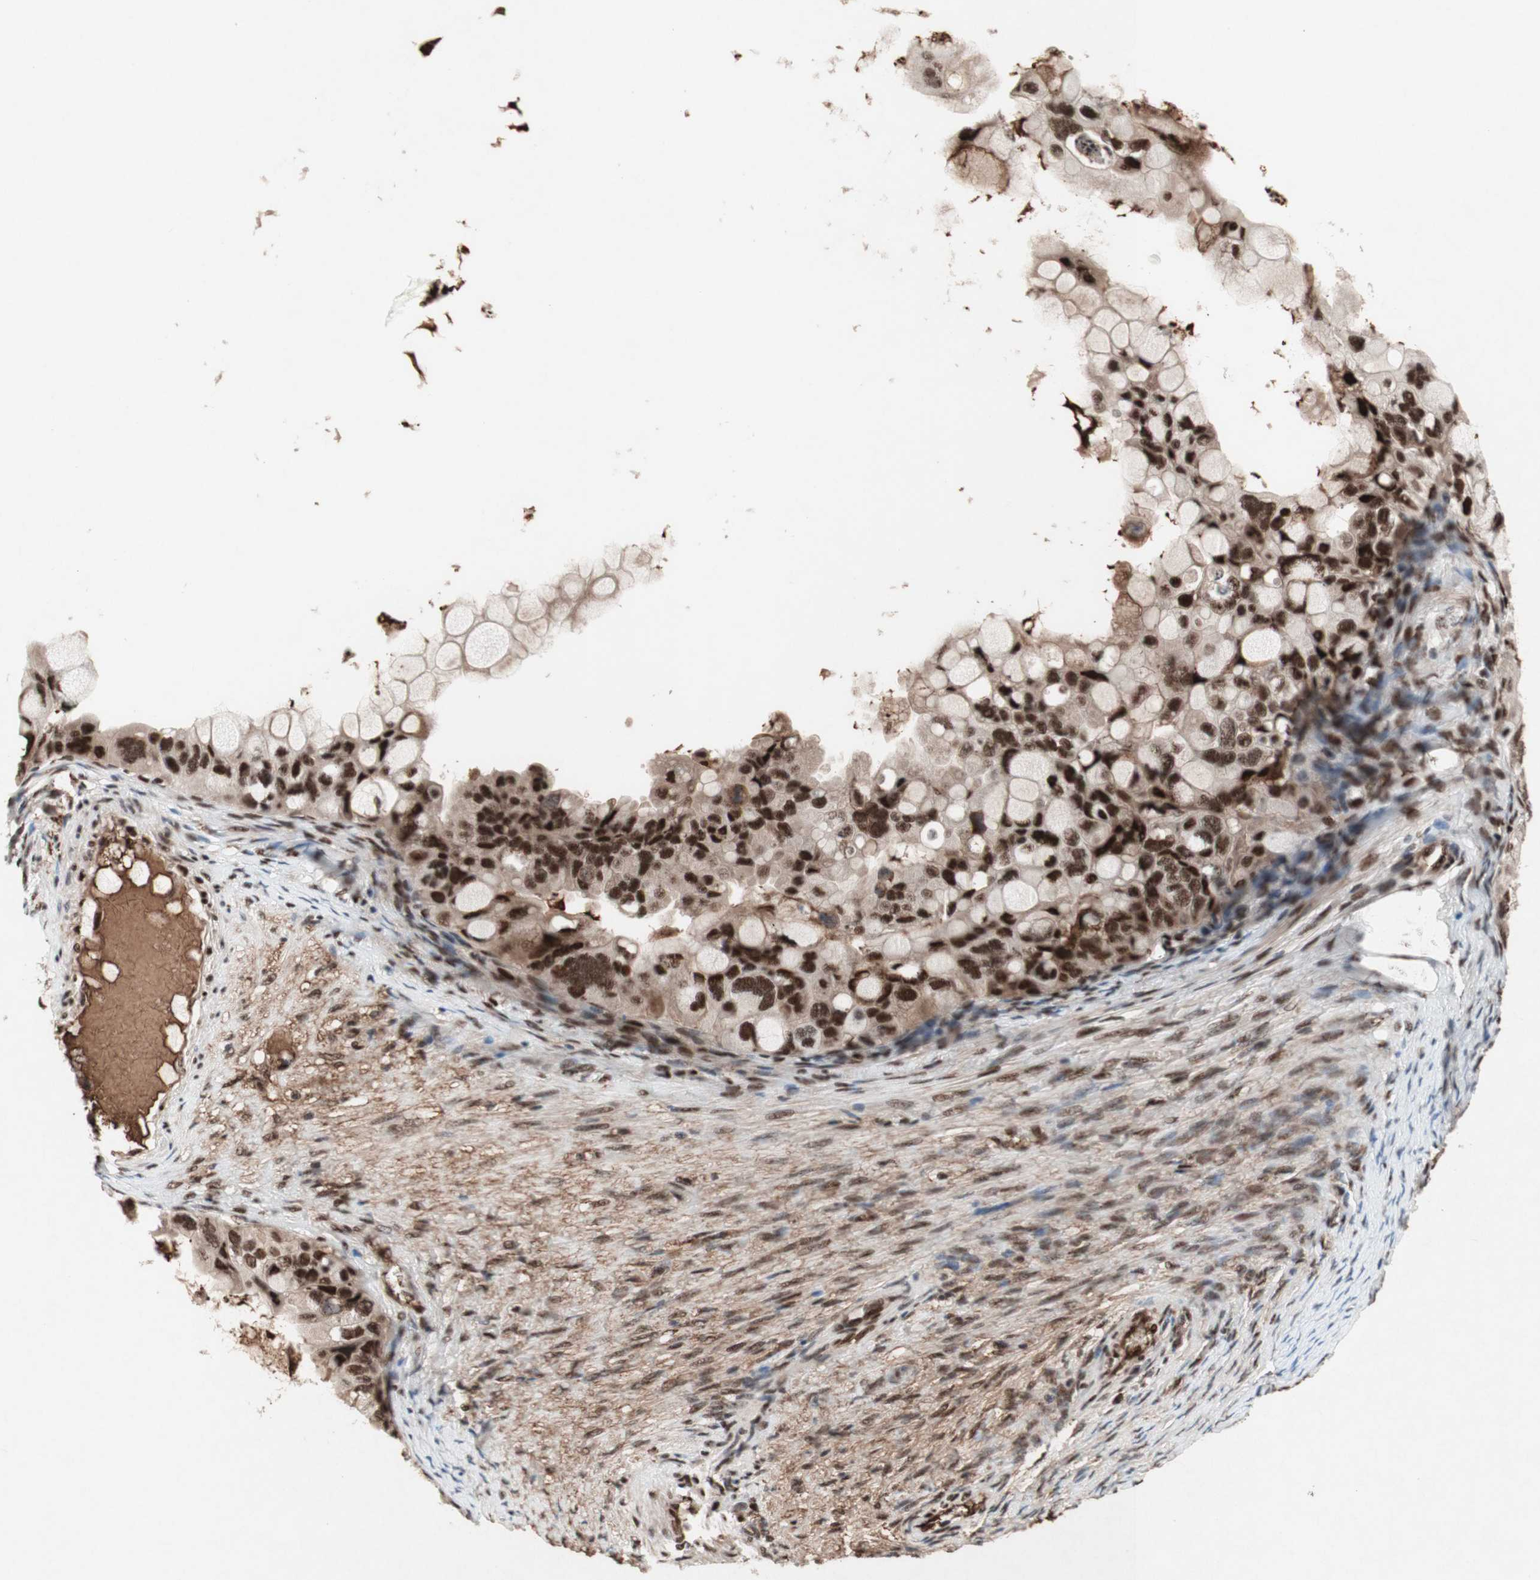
{"staining": {"intensity": "strong", "quantity": ">75%", "location": "nuclear"}, "tissue": "ovarian cancer", "cell_type": "Tumor cells", "image_type": "cancer", "snomed": [{"axis": "morphology", "description": "Cystadenocarcinoma, mucinous, NOS"}, {"axis": "topography", "description": "Ovary"}], "caption": "IHC photomicrograph of neoplastic tissue: ovarian cancer stained using immunohistochemistry reveals high levels of strong protein expression localized specifically in the nuclear of tumor cells, appearing as a nuclear brown color.", "gene": "TLE1", "patient": {"sex": "female", "age": 80}}